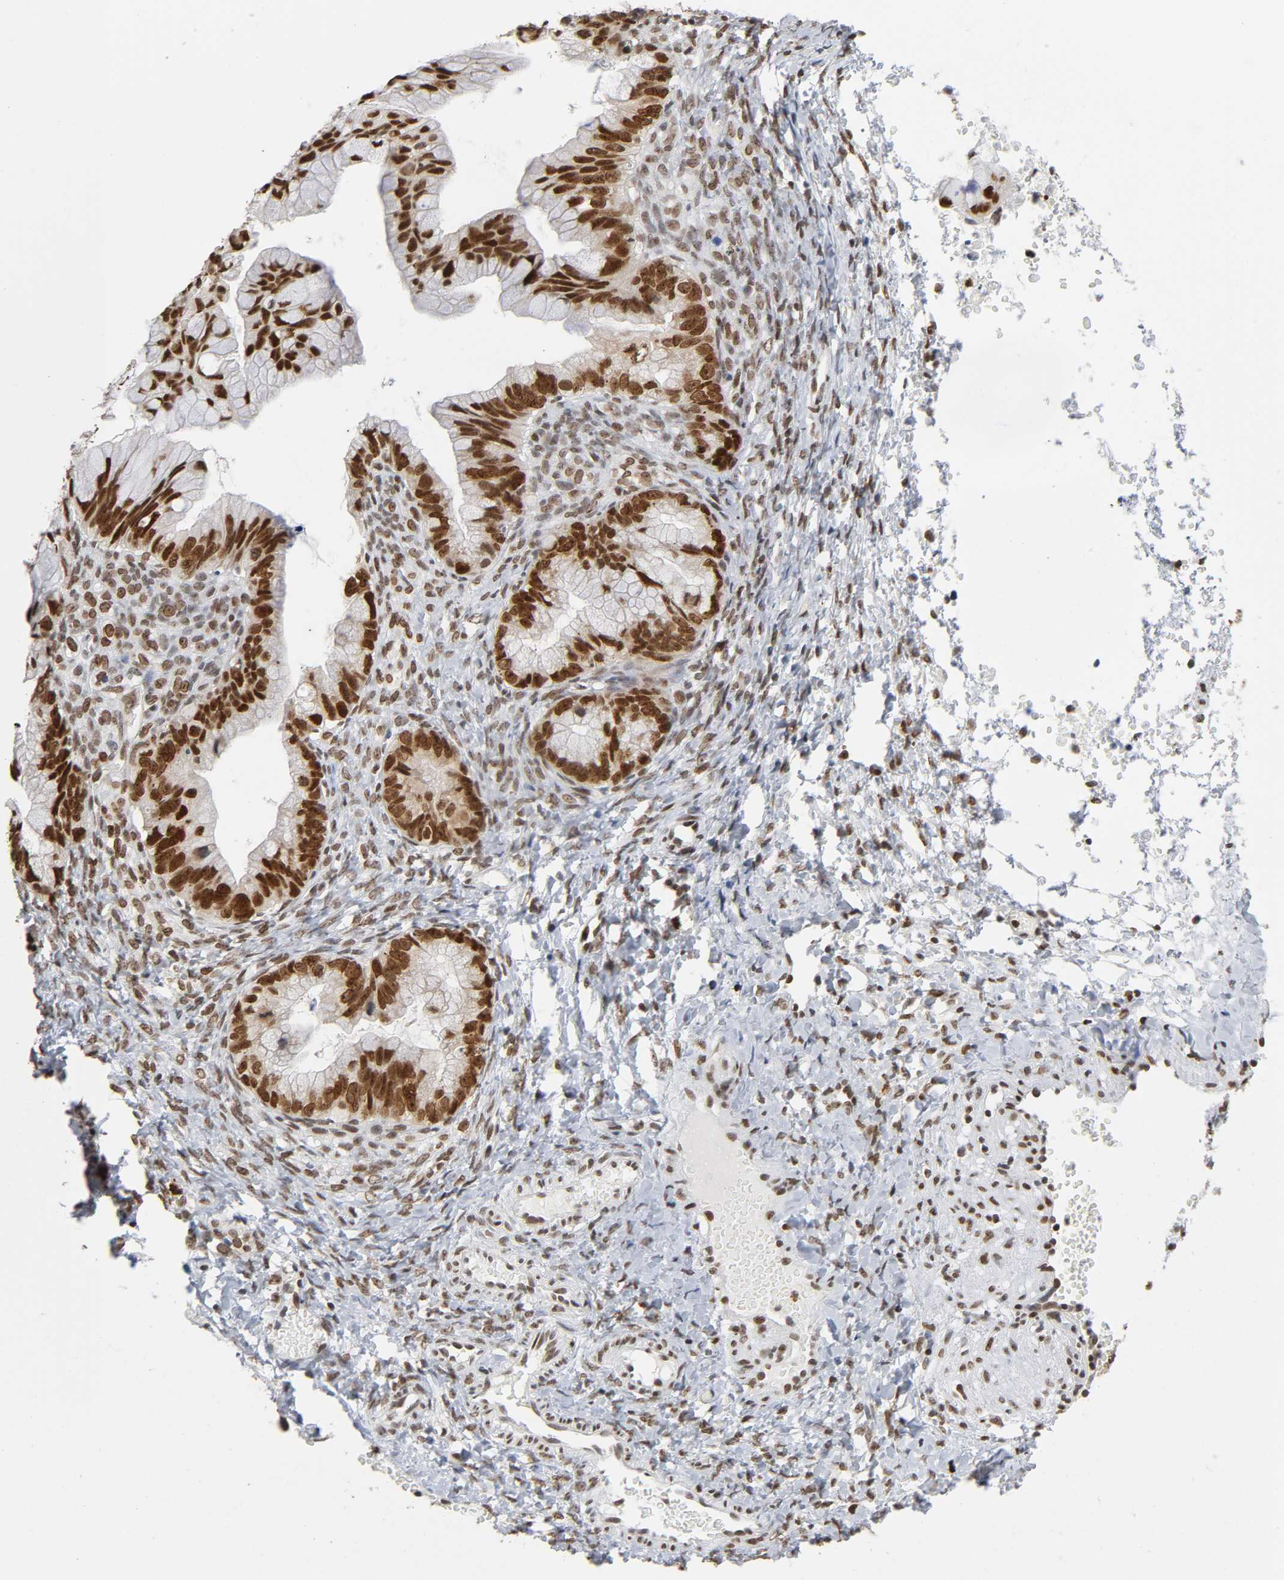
{"staining": {"intensity": "strong", "quantity": ">75%", "location": "nuclear"}, "tissue": "ovarian cancer", "cell_type": "Tumor cells", "image_type": "cancer", "snomed": [{"axis": "morphology", "description": "Cystadenocarcinoma, mucinous, NOS"}, {"axis": "topography", "description": "Ovary"}], "caption": "Immunohistochemical staining of ovarian mucinous cystadenocarcinoma reveals high levels of strong nuclear staining in about >75% of tumor cells.", "gene": "SUMO1", "patient": {"sex": "female", "age": 36}}